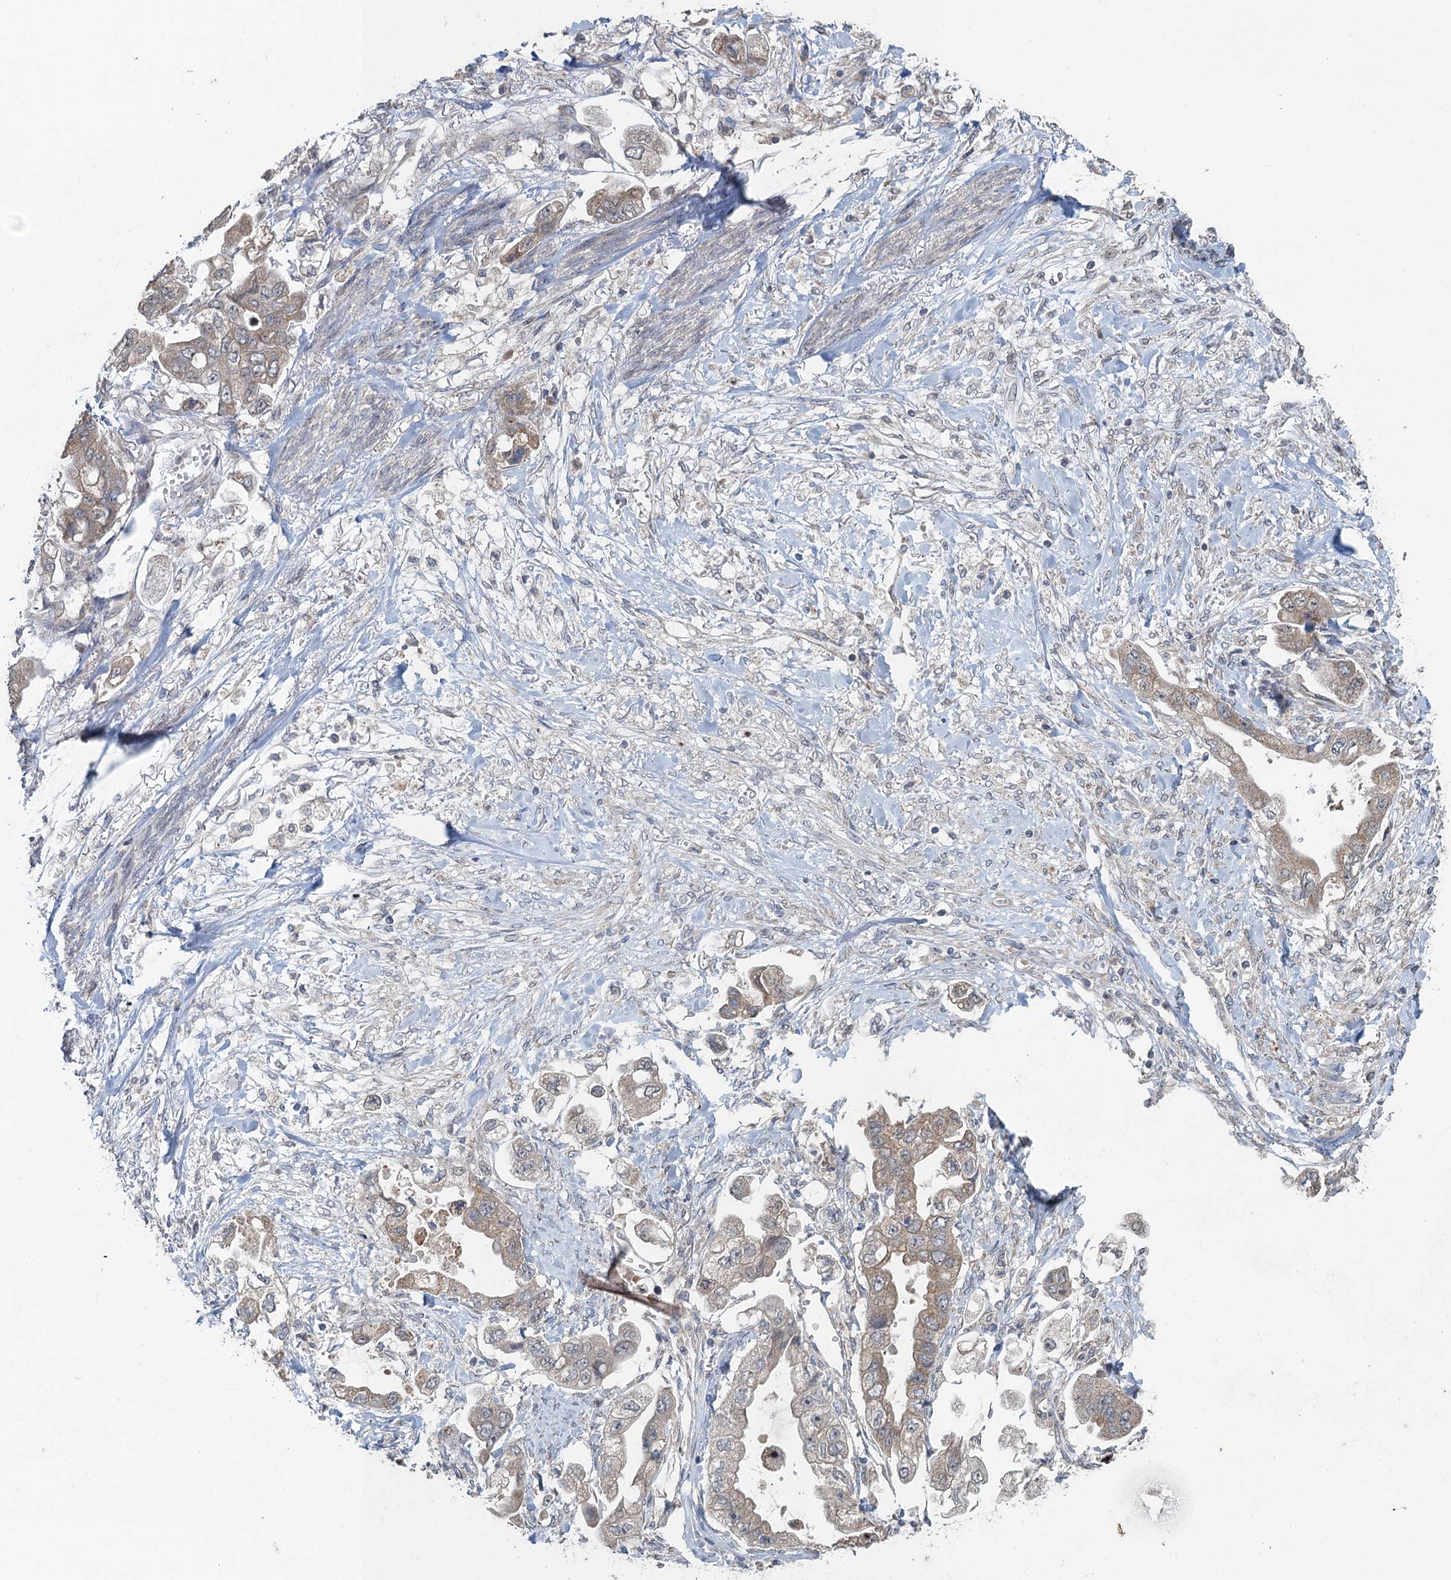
{"staining": {"intensity": "weak", "quantity": "25%-75%", "location": "cytoplasmic/membranous"}, "tissue": "stomach cancer", "cell_type": "Tumor cells", "image_type": "cancer", "snomed": [{"axis": "morphology", "description": "Adenocarcinoma, NOS"}, {"axis": "topography", "description": "Stomach"}], "caption": "A brown stain highlights weak cytoplasmic/membranous expression of a protein in human stomach adenocarcinoma tumor cells. The staining was performed using DAB to visualize the protein expression in brown, while the nuclei were stained in blue with hematoxylin (Magnification: 20x).", "gene": "TEX35", "patient": {"sex": "male", "age": 62}}